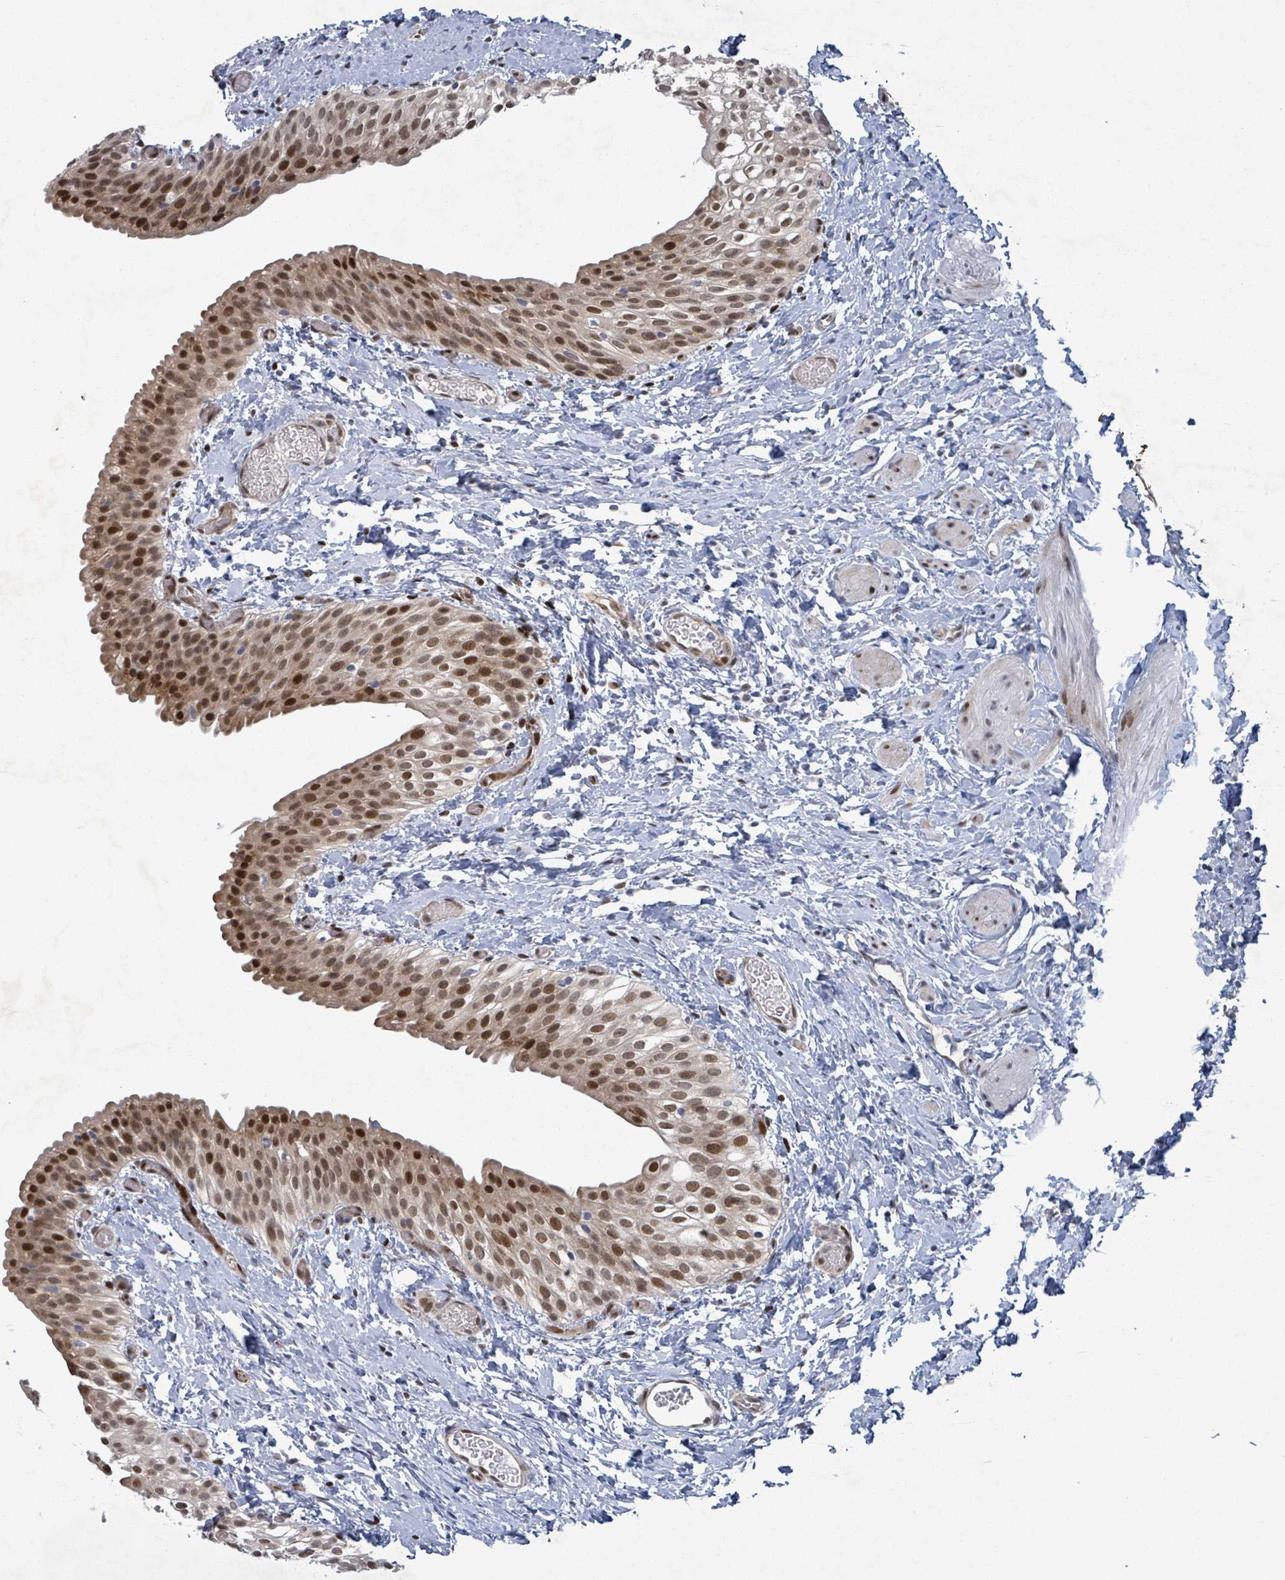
{"staining": {"intensity": "moderate", "quantity": ">75%", "location": "nuclear"}, "tissue": "urinary bladder", "cell_type": "Urothelial cells", "image_type": "normal", "snomed": [{"axis": "morphology", "description": "Normal tissue, NOS"}, {"axis": "topography", "description": "Urinary bladder"}], "caption": "Immunohistochemical staining of unremarkable urinary bladder exhibits medium levels of moderate nuclear expression in about >75% of urothelial cells.", "gene": "TUSC1", "patient": {"sex": "male", "age": 1}}